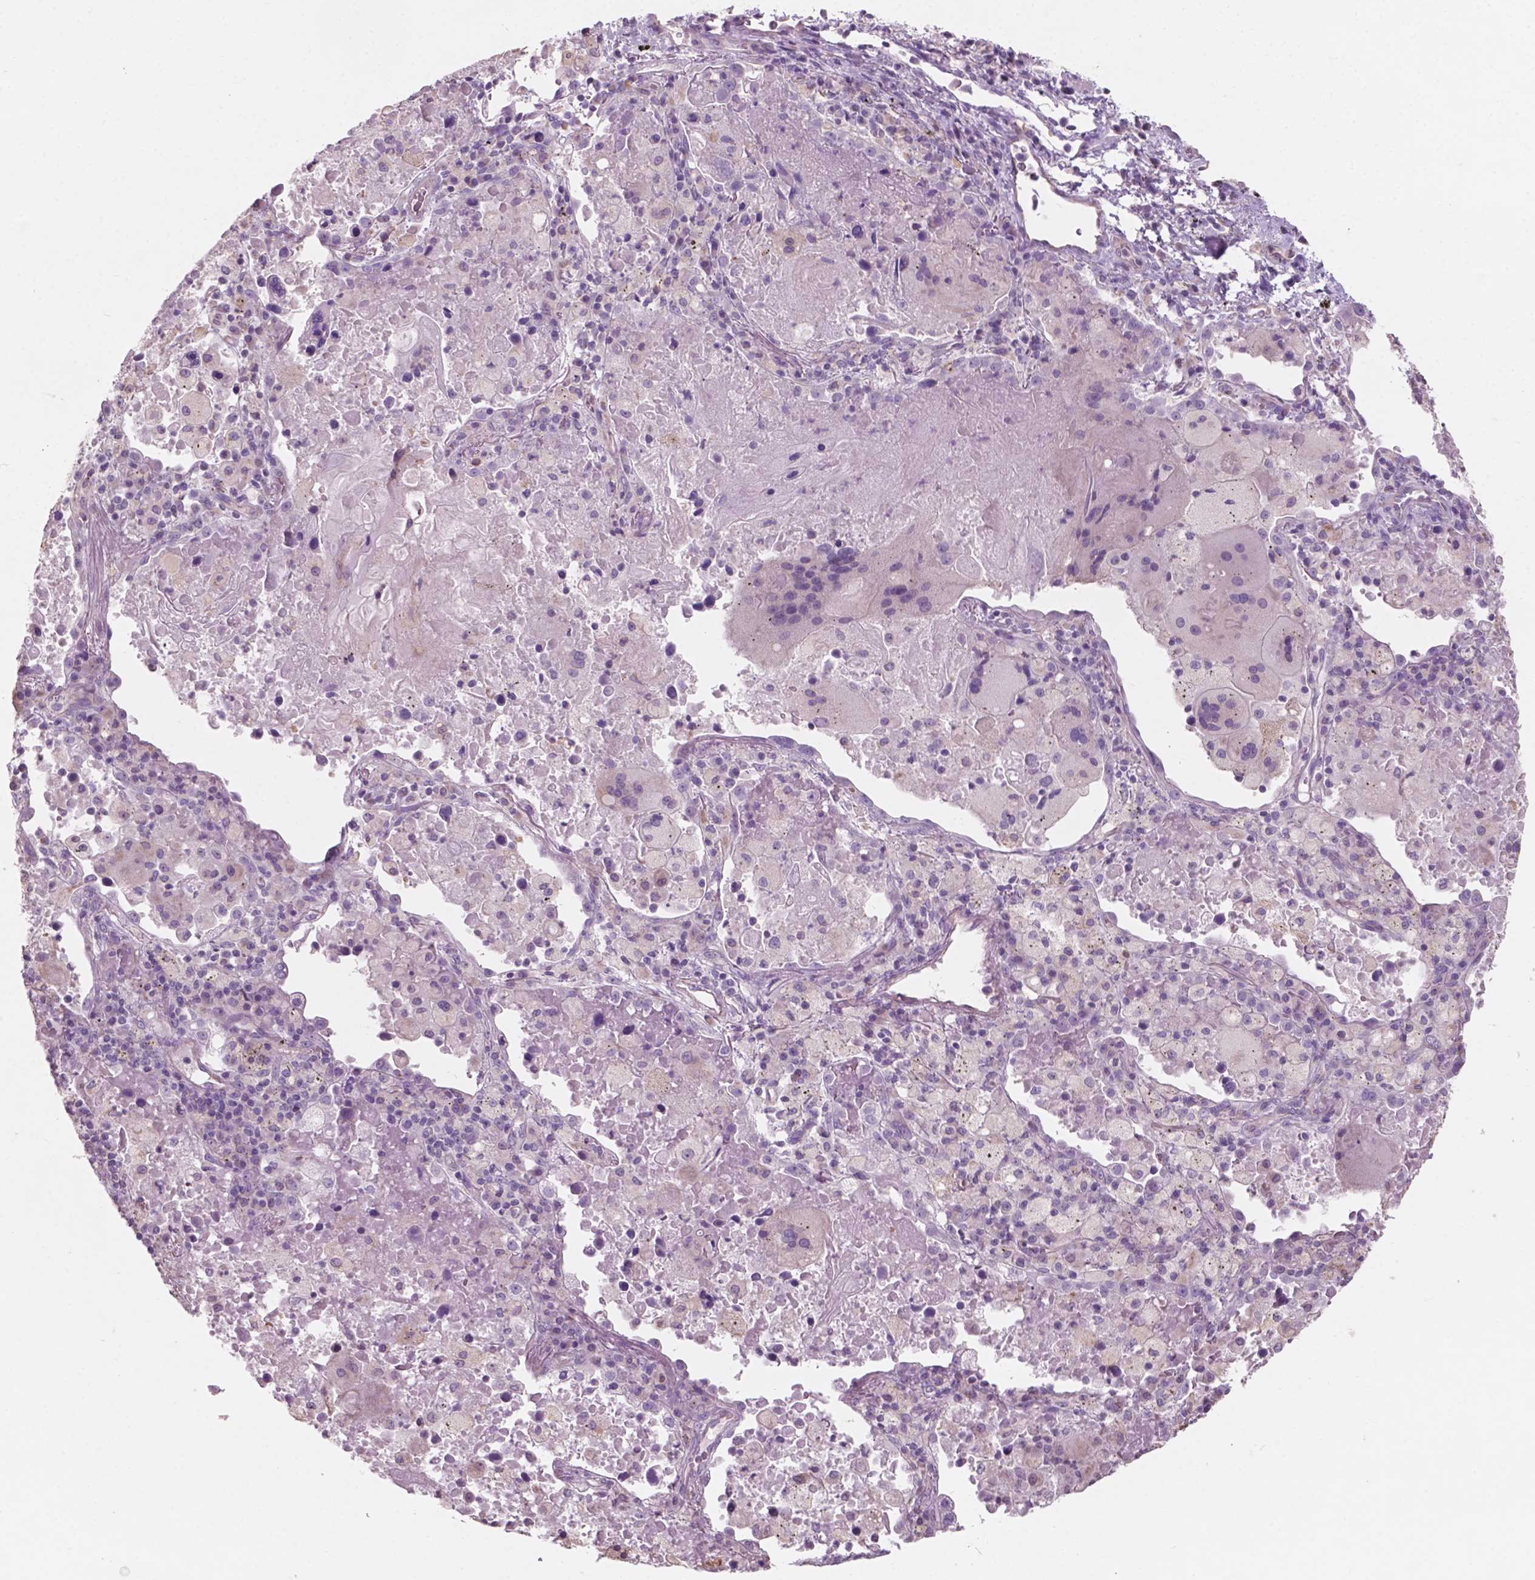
{"staining": {"intensity": "negative", "quantity": "none", "location": "none"}, "tissue": "lung cancer", "cell_type": "Tumor cells", "image_type": "cancer", "snomed": [{"axis": "morphology", "description": "Squamous cell carcinoma, NOS"}, {"axis": "topography", "description": "Lung"}], "caption": "This is an immunohistochemistry (IHC) histopathology image of human squamous cell carcinoma (lung). There is no expression in tumor cells.", "gene": "AWAT1", "patient": {"sex": "male", "age": 68}}